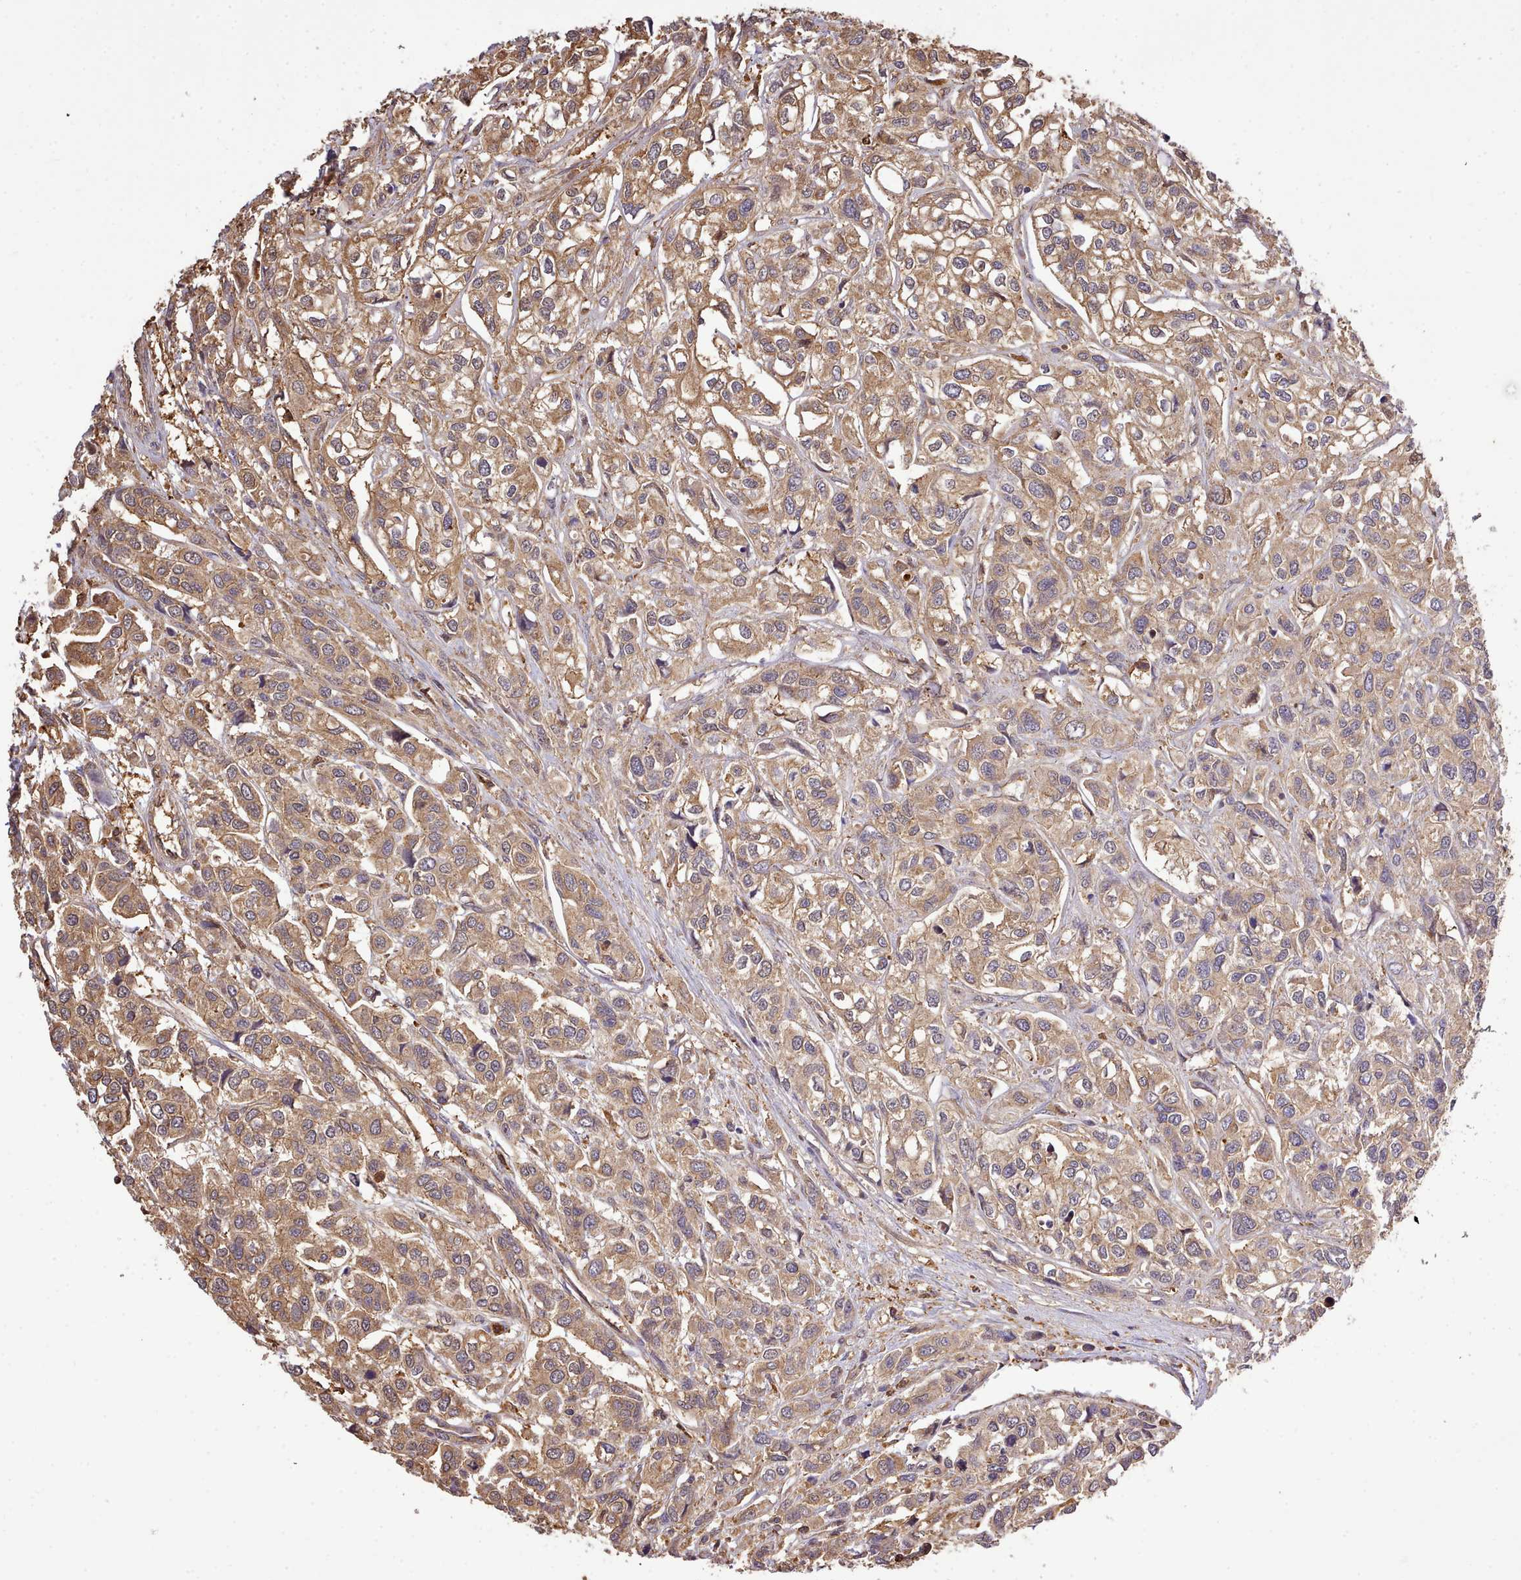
{"staining": {"intensity": "moderate", "quantity": ">75%", "location": "cytoplasmic/membranous"}, "tissue": "urothelial cancer", "cell_type": "Tumor cells", "image_type": "cancer", "snomed": [{"axis": "morphology", "description": "Urothelial carcinoma, High grade"}, {"axis": "topography", "description": "Urinary bladder"}], "caption": "This is a micrograph of immunohistochemistry (IHC) staining of urothelial cancer, which shows moderate expression in the cytoplasmic/membranous of tumor cells.", "gene": "CAPZA1", "patient": {"sex": "male", "age": 67}}